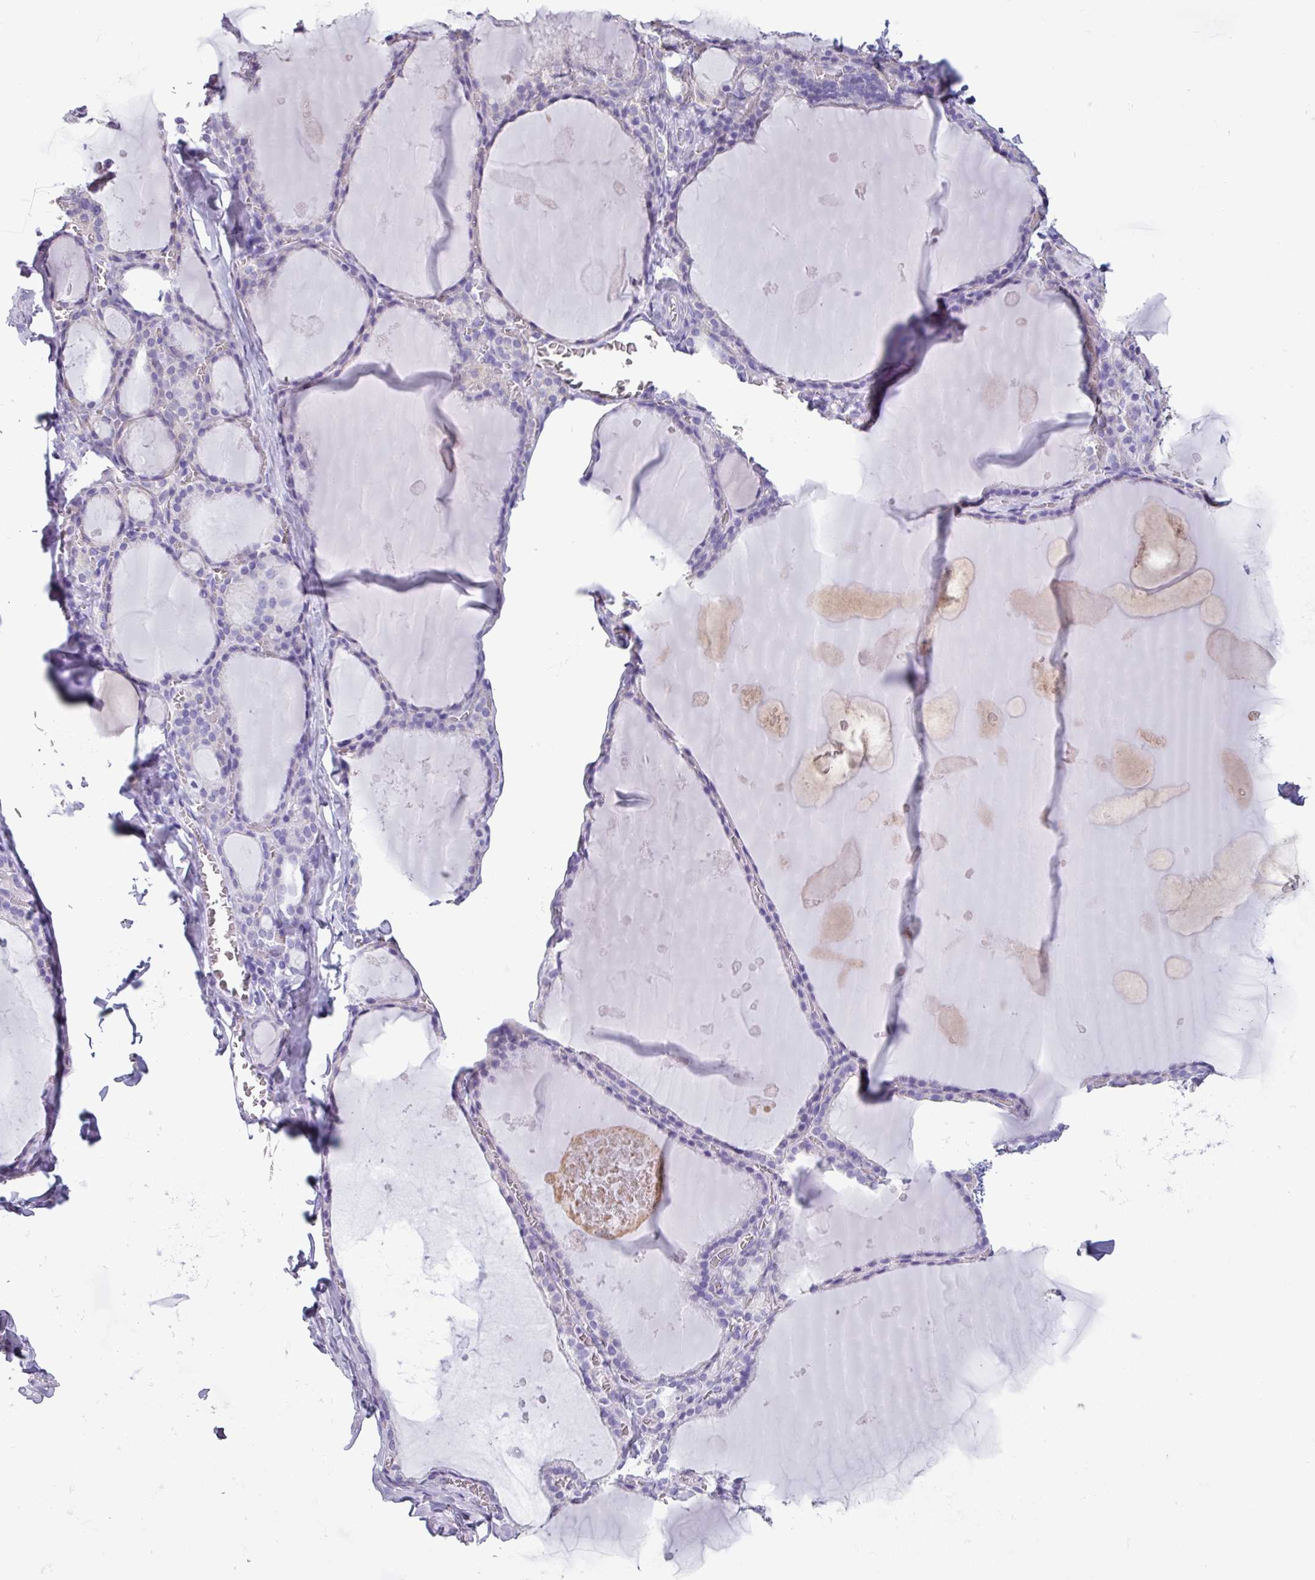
{"staining": {"intensity": "moderate", "quantity": "<25%", "location": "cytoplasmic/membranous"}, "tissue": "thyroid gland", "cell_type": "Glandular cells", "image_type": "normal", "snomed": [{"axis": "morphology", "description": "Normal tissue, NOS"}, {"axis": "topography", "description": "Thyroid gland"}], "caption": "Protein staining displays moderate cytoplasmic/membranous expression in about <25% of glandular cells in benign thyroid gland. (DAB (3,3'-diaminobenzidine) IHC with brightfield microscopy, high magnification).", "gene": "CAMK1", "patient": {"sex": "male", "age": 56}}